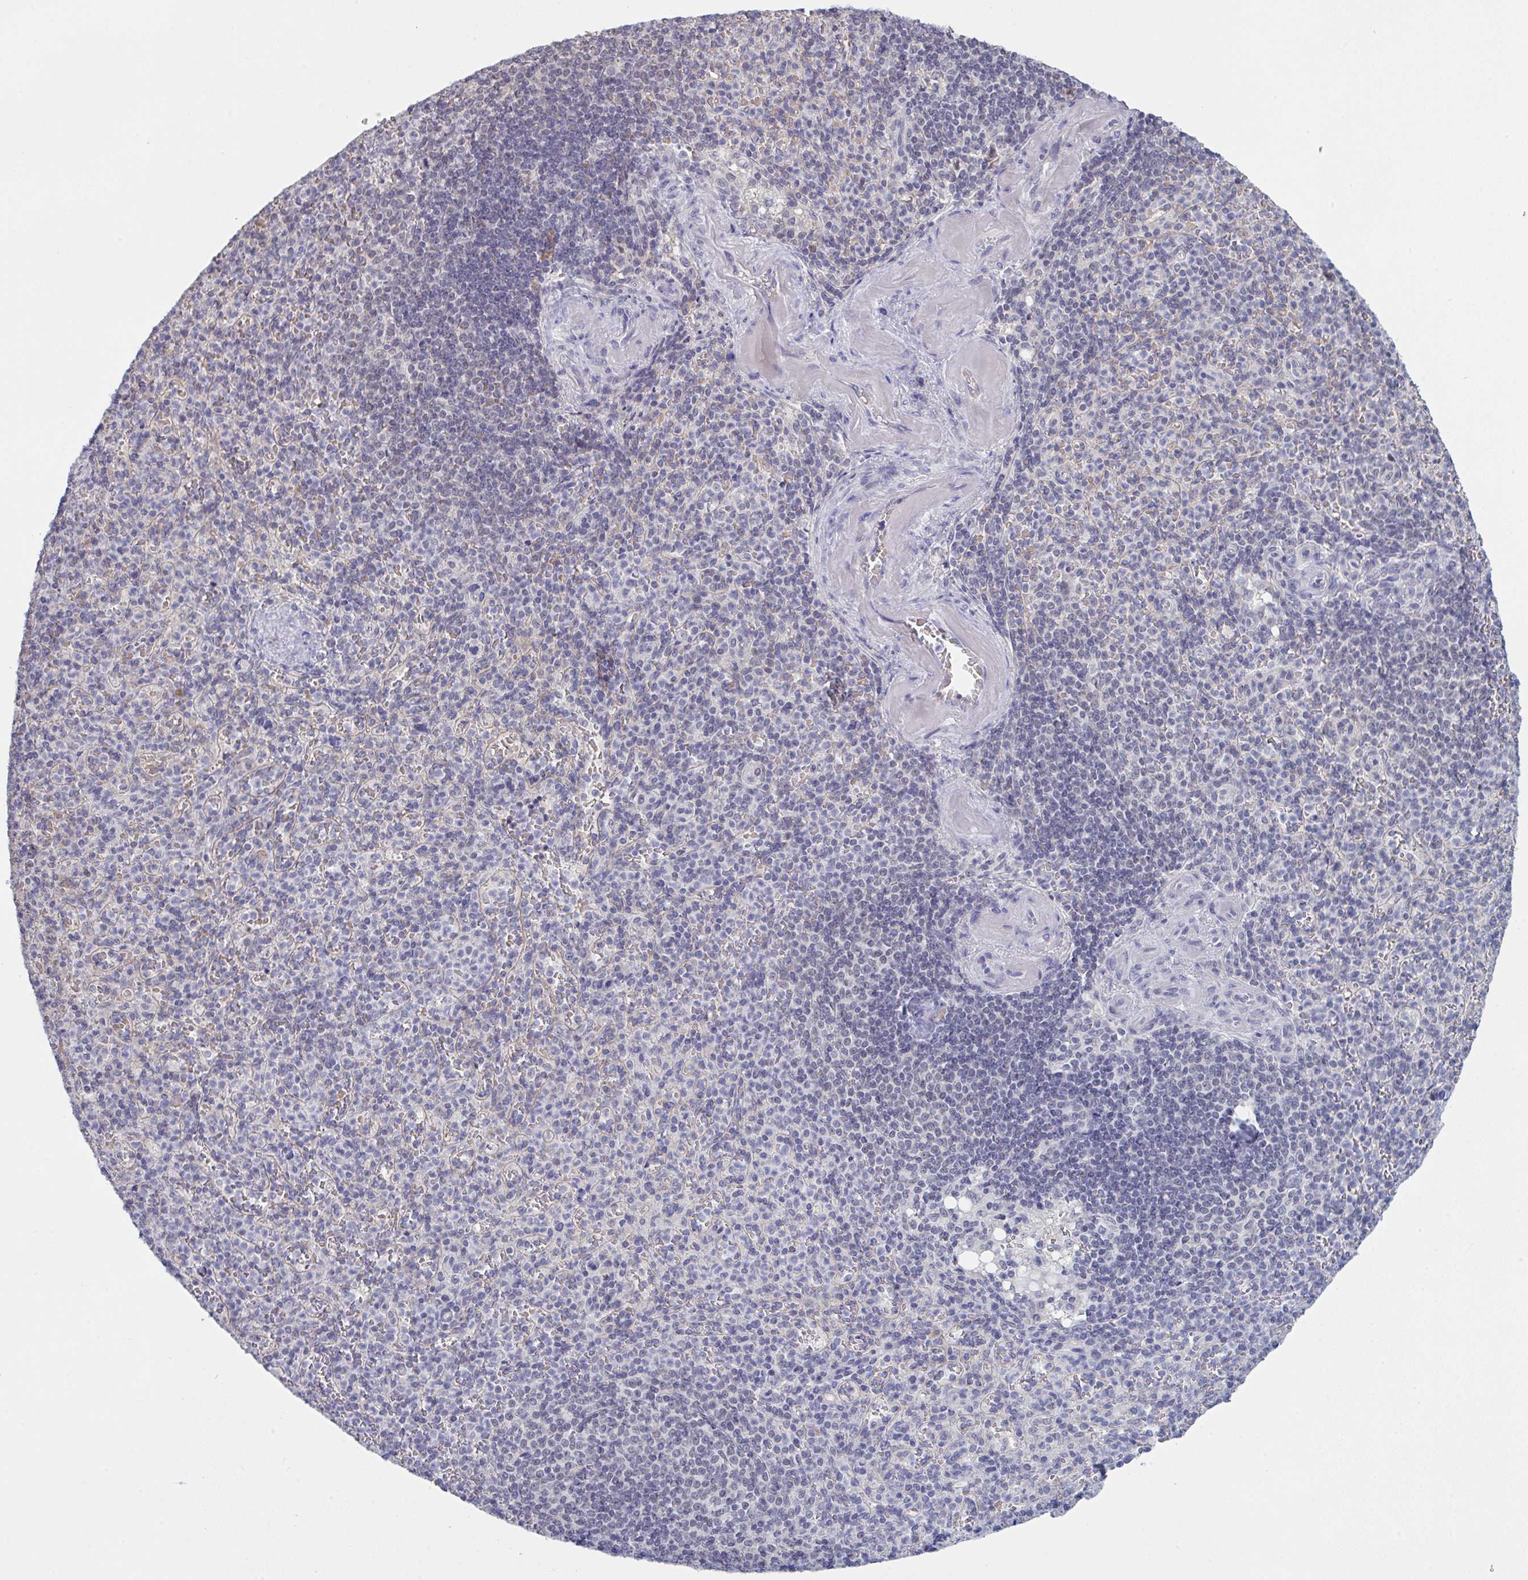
{"staining": {"intensity": "negative", "quantity": "none", "location": "none"}, "tissue": "spleen", "cell_type": "Cells in red pulp", "image_type": "normal", "snomed": [{"axis": "morphology", "description": "Normal tissue, NOS"}, {"axis": "topography", "description": "Spleen"}], "caption": "Immunohistochemistry (IHC) histopathology image of benign human spleen stained for a protein (brown), which exhibits no expression in cells in red pulp.", "gene": "ZNF784", "patient": {"sex": "female", "age": 74}}